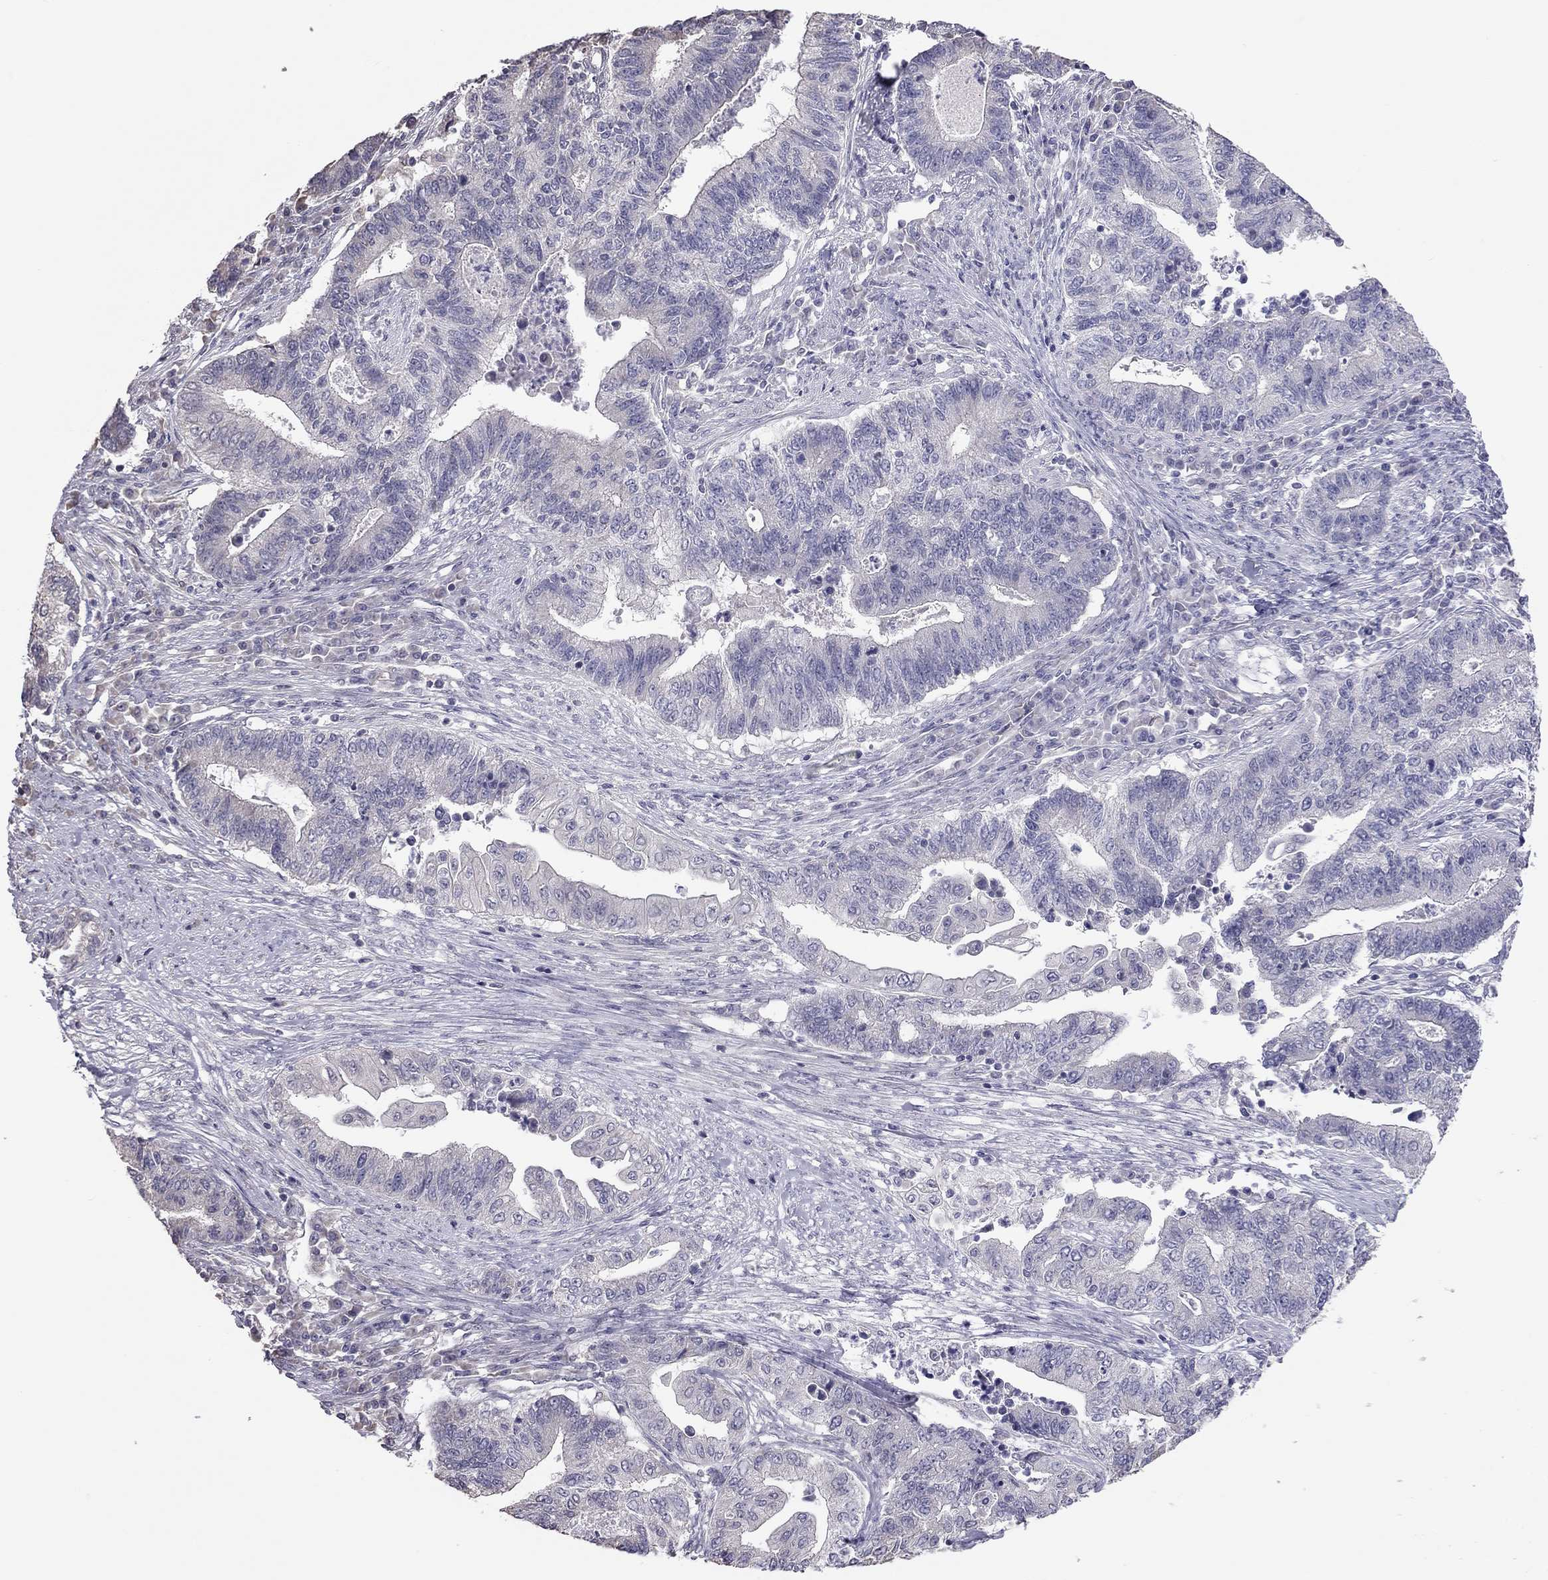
{"staining": {"intensity": "negative", "quantity": "none", "location": "none"}, "tissue": "endometrial cancer", "cell_type": "Tumor cells", "image_type": "cancer", "snomed": [{"axis": "morphology", "description": "Adenocarcinoma, NOS"}, {"axis": "topography", "description": "Uterus"}, {"axis": "topography", "description": "Endometrium"}], "caption": "DAB (3,3'-diaminobenzidine) immunohistochemical staining of endometrial cancer shows no significant staining in tumor cells.", "gene": "HSF2BP", "patient": {"sex": "female", "age": 54}}